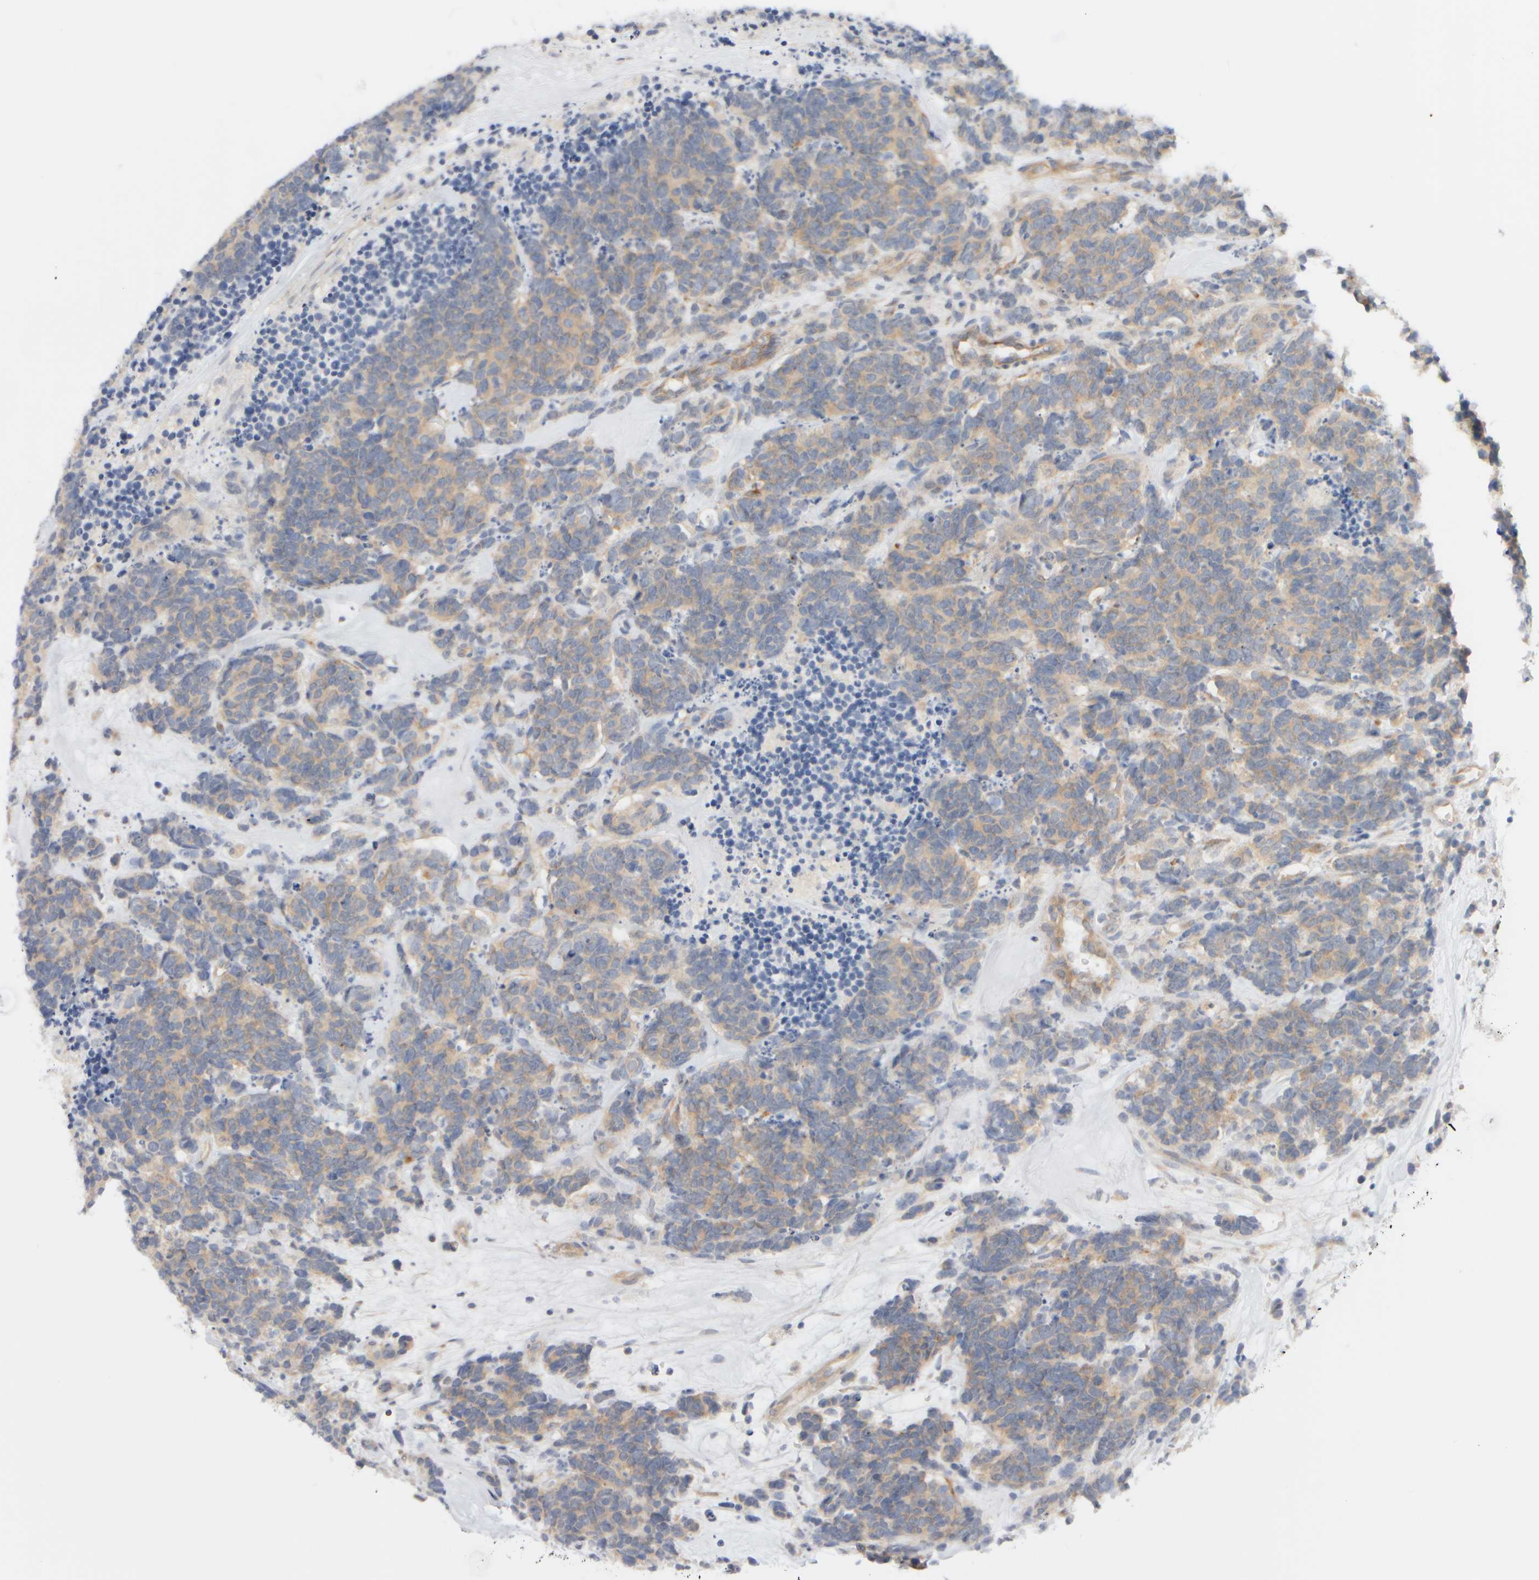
{"staining": {"intensity": "weak", "quantity": ">75%", "location": "cytoplasmic/membranous"}, "tissue": "carcinoid", "cell_type": "Tumor cells", "image_type": "cancer", "snomed": [{"axis": "morphology", "description": "Carcinoma, NOS"}, {"axis": "morphology", "description": "Carcinoid, malignant, NOS"}, {"axis": "topography", "description": "Urinary bladder"}], "caption": "Tumor cells display weak cytoplasmic/membranous expression in about >75% of cells in carcinoid.", "gene": "GOPC", "patient": {"sex": "male", "age": 57}}